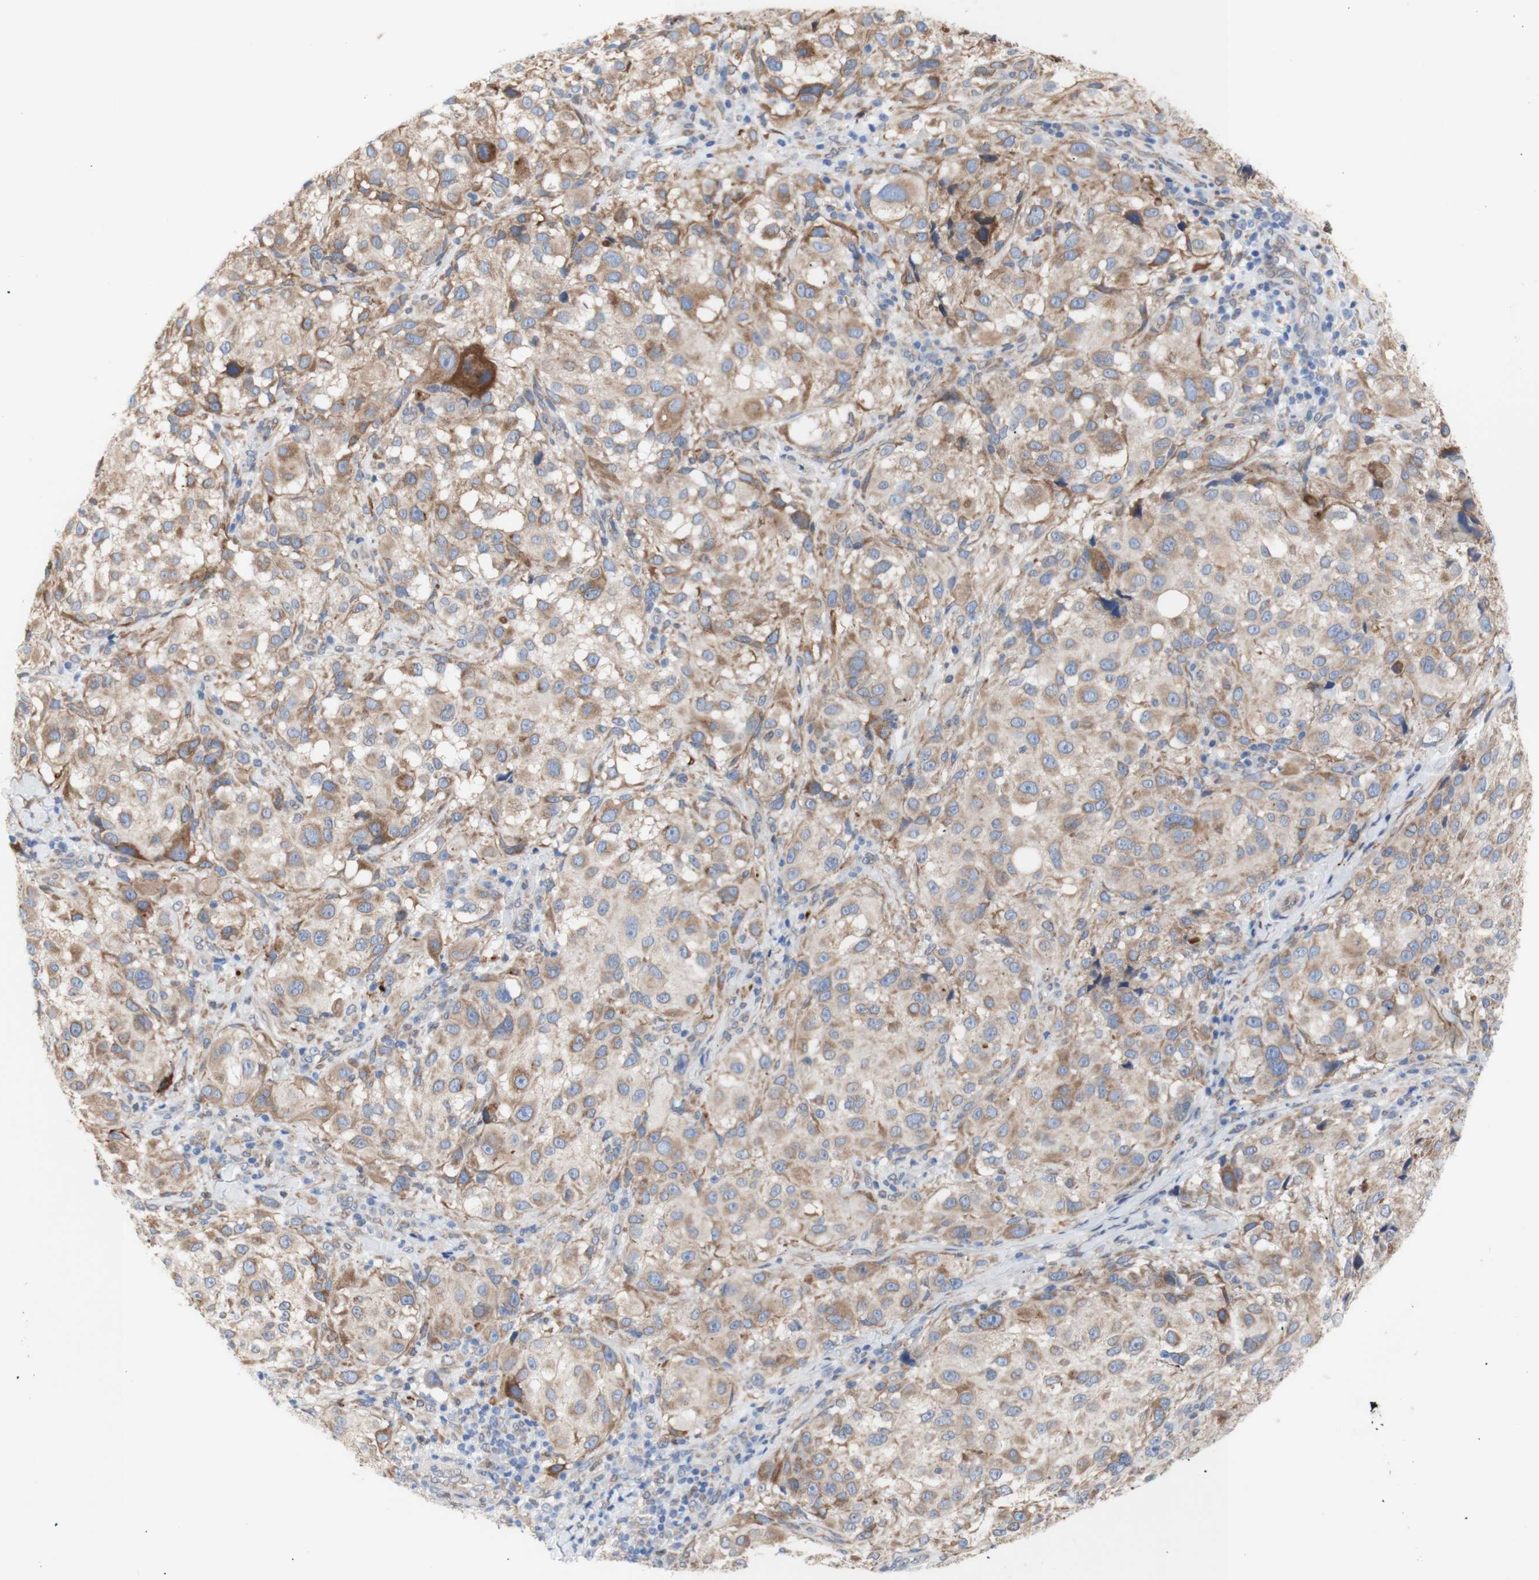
{"staining": {"intensity": "moderate", "quantity": "25%-75%", "location": "cytoplasmic/membranous"}, "tissue": "melanoma", "cell_type": "Tumor cells", "image_type": "cancer", "snomed": [{"axis": "morphology", "description": "Necrosis, NOS"}, {"axis": "morphology", "description": "Malignant melanoma, NOS"}, {"axis": "topography", "description": "Skin"}], "caption": "Melanoma was stained to show a protein in brown. There is medium levels of moderate cytoplasmic/membranous expression in about 25%-75% of tumor cells.", "gene": "ERLIN1", "patient": {"sex": "female", "age": 87}}